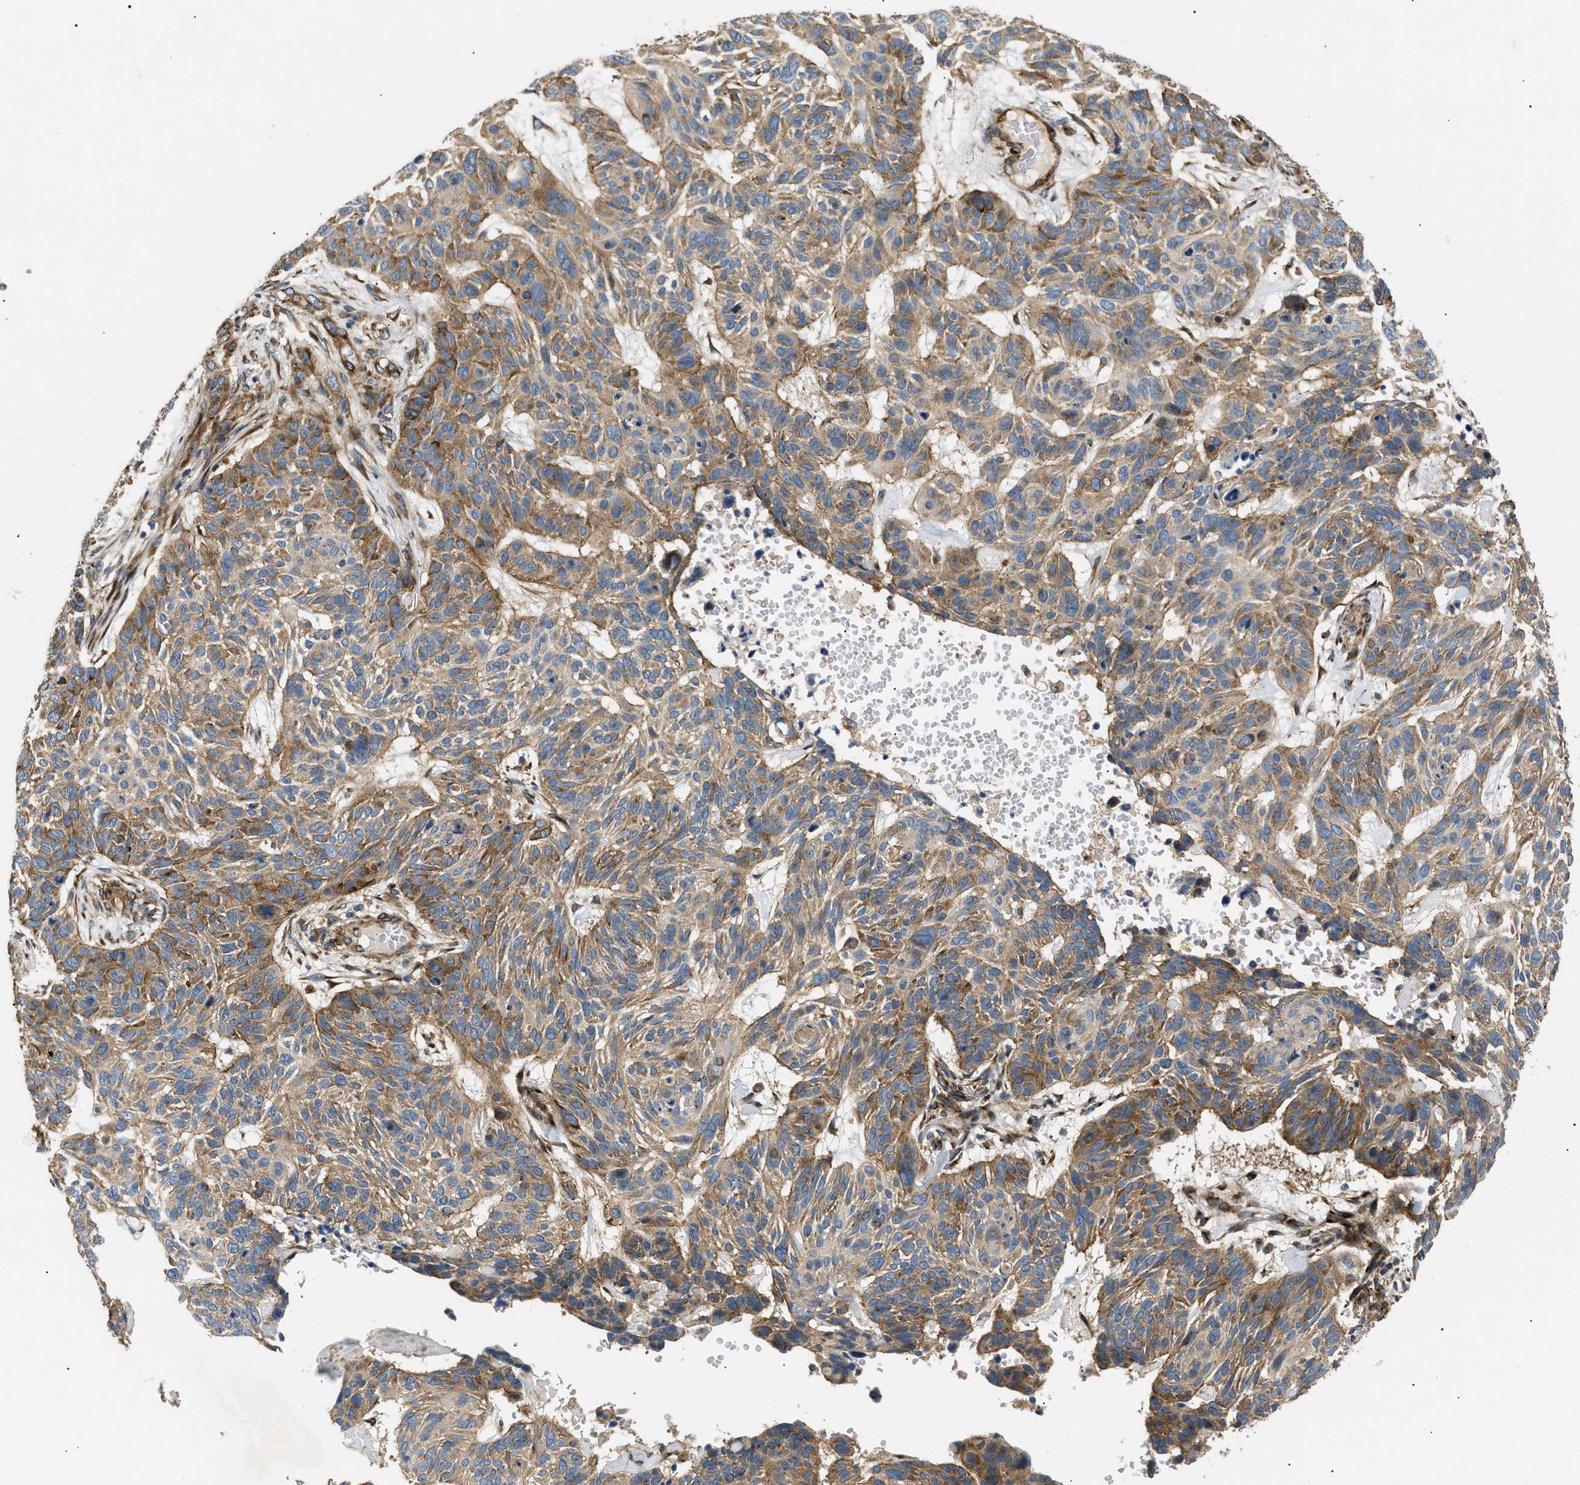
{"staining": {"intensity": "moderate", "quantity": ">75%", "location": "cytoplasmic/membranous"}, "tissue": "skin cancer", "cell_type": "Tumor cells", "image_type": "cancer", "snomed": [{"axis": "morphology", "description": "Basal cell carcinoma"}, {"axis": "topography", "description": "Skin"}], "caption": "Tumor cells demonstrate medium levels of moderate cytoplasmic/membranous staining in approximately >75% of cells in human skin basal cell carcinoma.", "gene": "LYSMD3", "patient": {"sex": "male", "age": 85}}